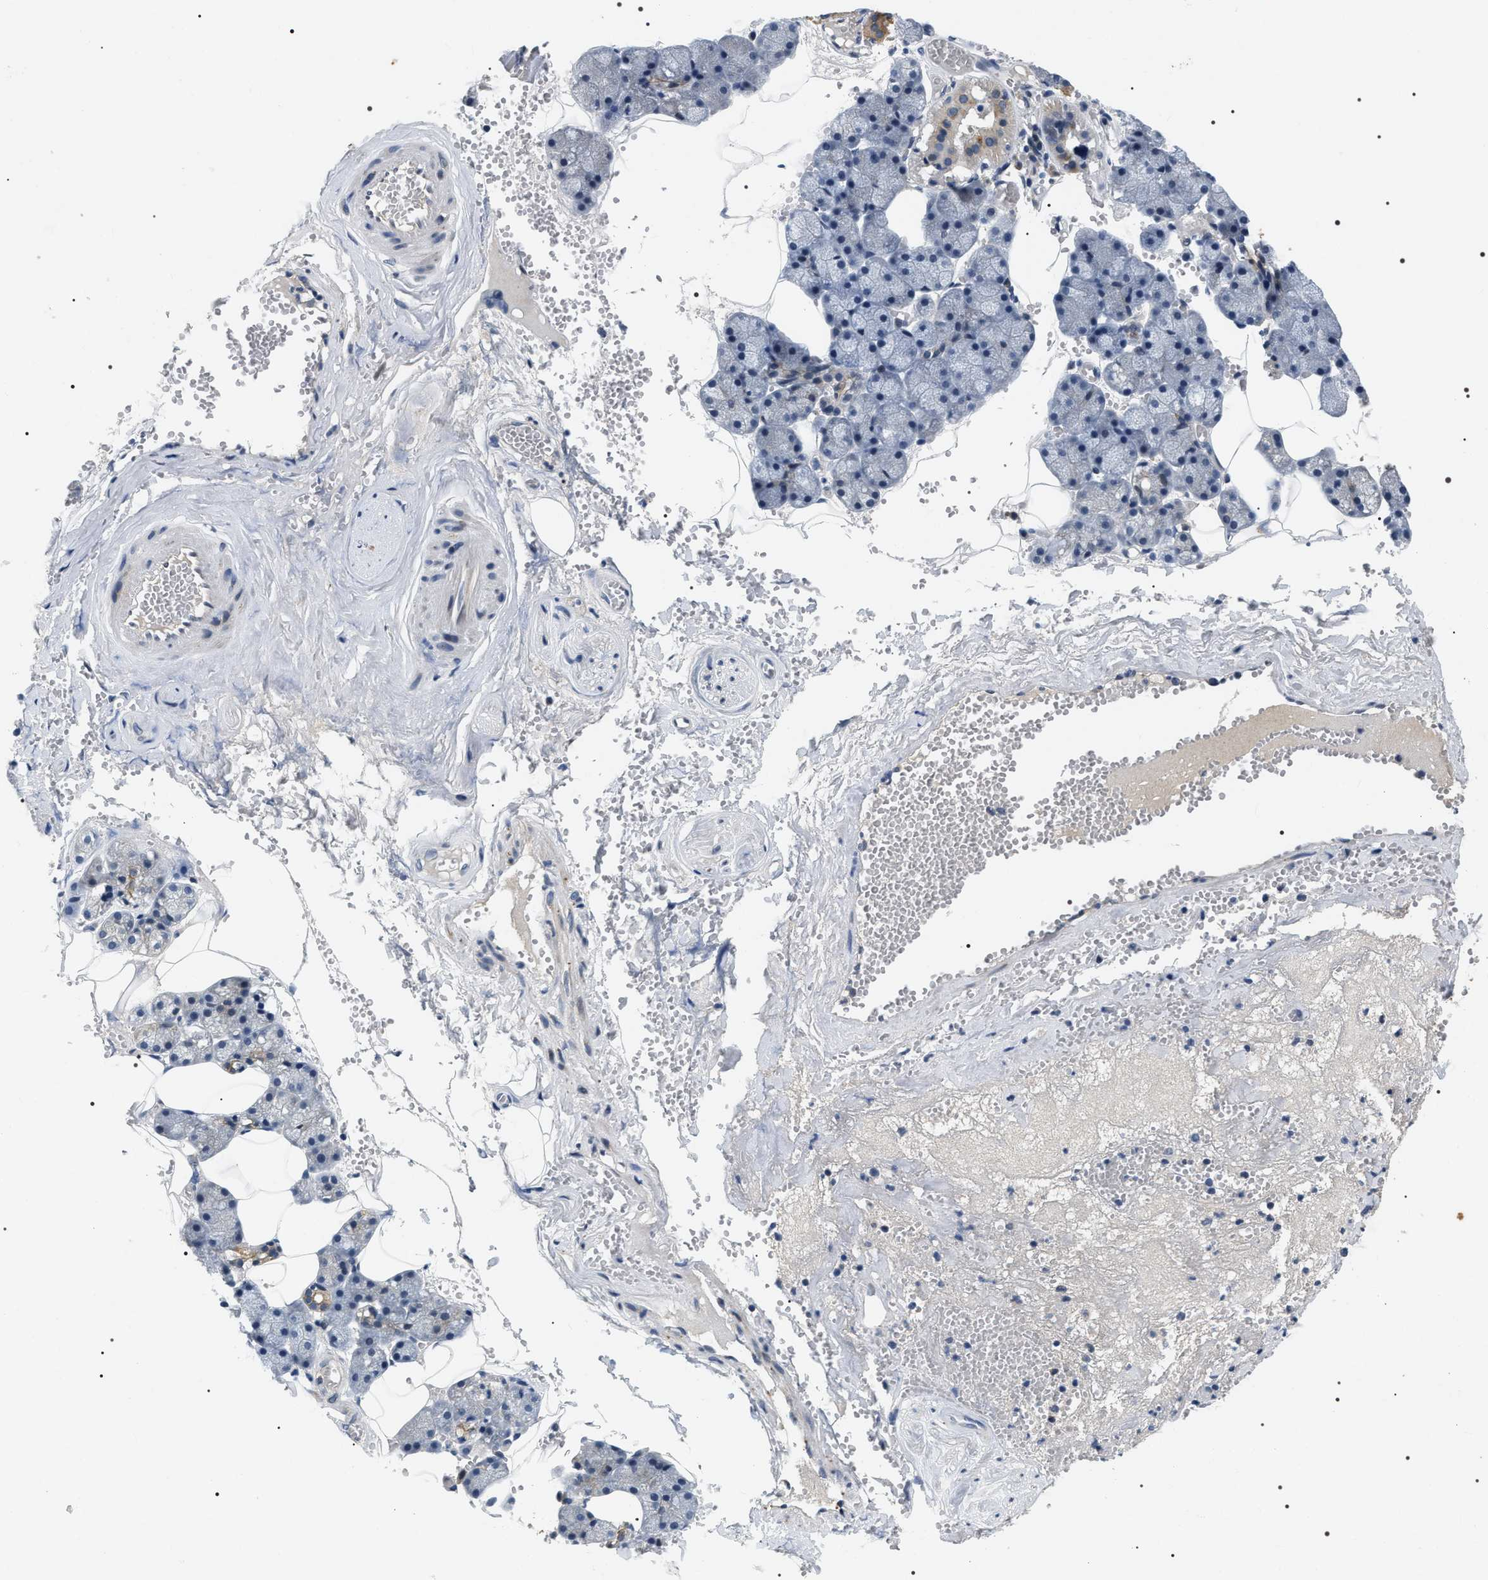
{"staining": {"intensity": "weak", "quantity": "<25%", "location": "cytoplasmic/membranous"}, "tissue": "salivary gland", "cell_type": "Glandular cells", "image_type": "normal", "snomed": [{"axis": "morphology", "description": "Normal tissue, NOS"}, {"axis": "topography", "description": "Salivary gland"}], "caption": "Human salivary gland stained for a protein using immunohistochemistry (IHC) exhibits no staining in glandular cells.", "gene": "IFT81", "patient": {"sex": "male", "age": 62}}